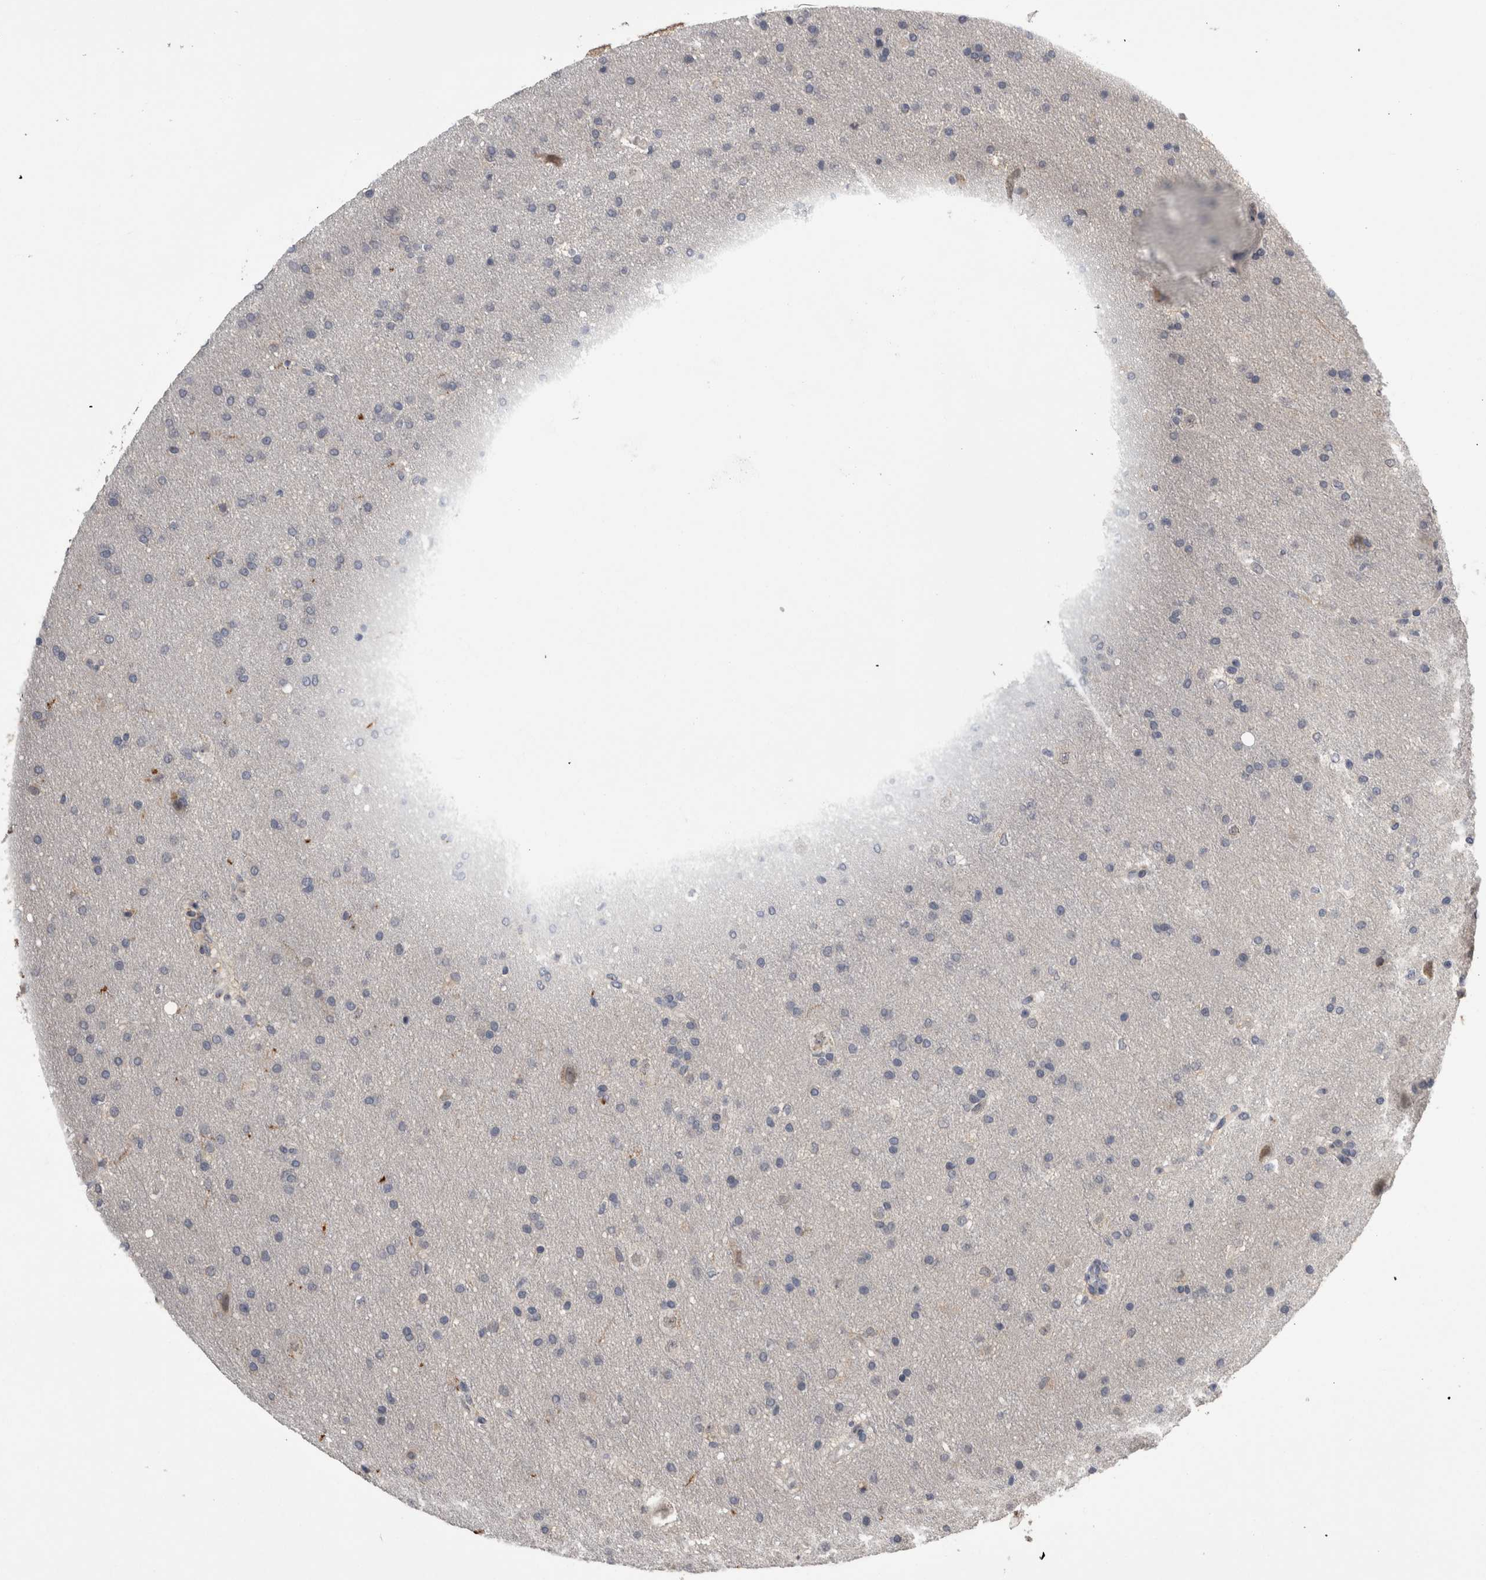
{"staining": {"intensity": "negative", "quantity": "none", "location": "none"}, "tissue": "glioma", "cell_type": "Tumor cells", "image_type": "cancer", "snomed": [{"axis": "morphology", "description": "Glioma, malignant, Low grade"}, {"axis": "topography", "description": "Brain"}], "caption": "This image is of low-grade glioma (malignant) stained with immunohistochemistry (IHC) to label a protein in brown with the nuclei are counter-stained blue. There is no staining in tumor cells.", "gene": "ANXA13", "patient": {"sex": "female", "age": 37}}